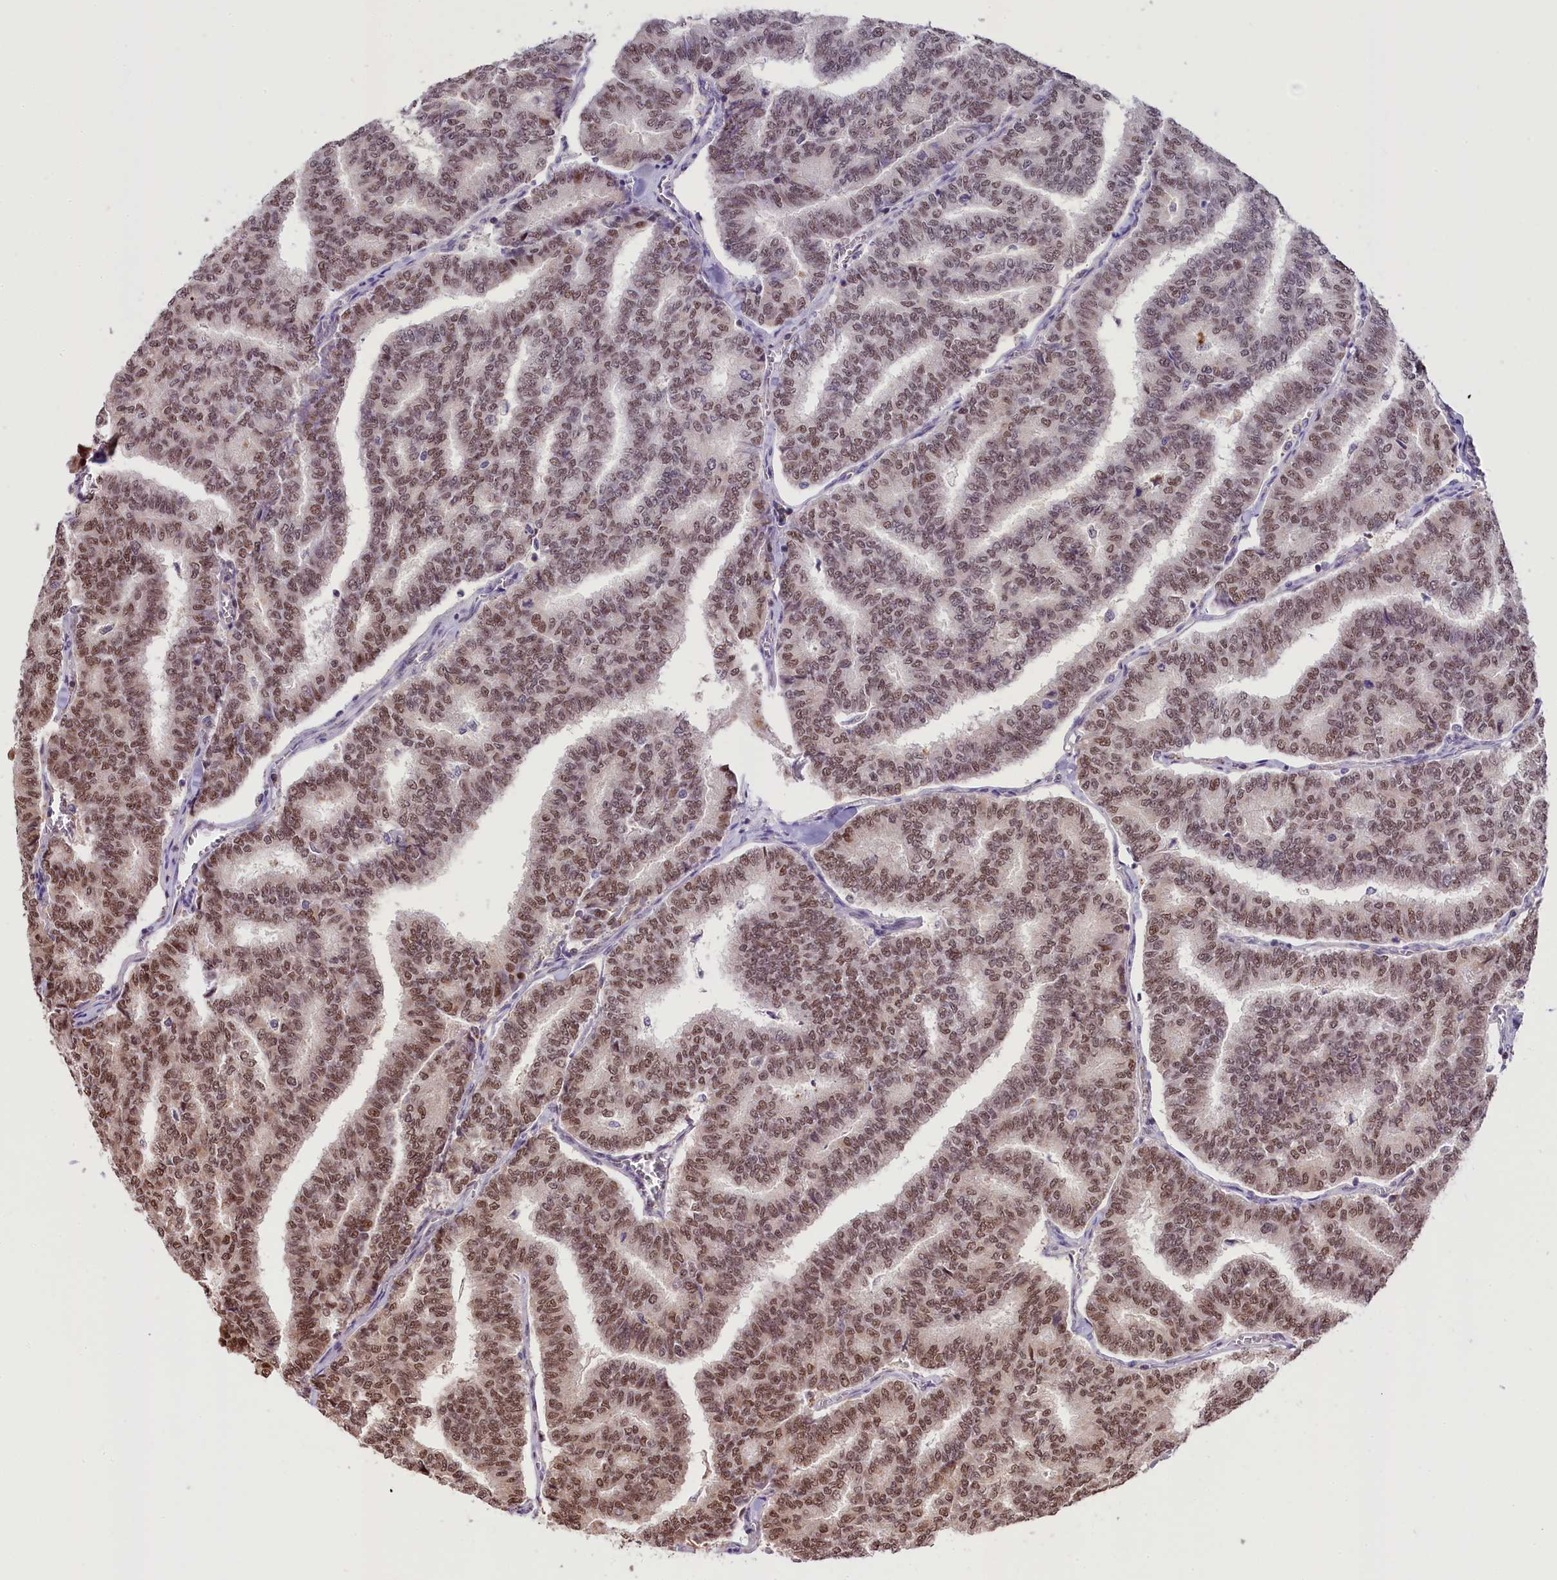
{"staining": {"intensity": "weak", "quantity": ">75%", "location": "nuclear"}, "tissue": "thyroid cancer", "cell_type": "Tumor cells", "image_type": "cancer", "snomed": [{"axis": "morphology", "description": "Papillary adenocarcinoma, NOS"}, {"axis": "topography", "description": "Thyroid gland"}], "caption": "Approximately >75% of tumor cells in thyroid cancer (papillary adenocarcinoma) exhibit weak nuclear protein expression as visualized by brown immunohistochemical staining.", "gene": "MRPL54", "patient": {"sex": "female", "age": 35}}